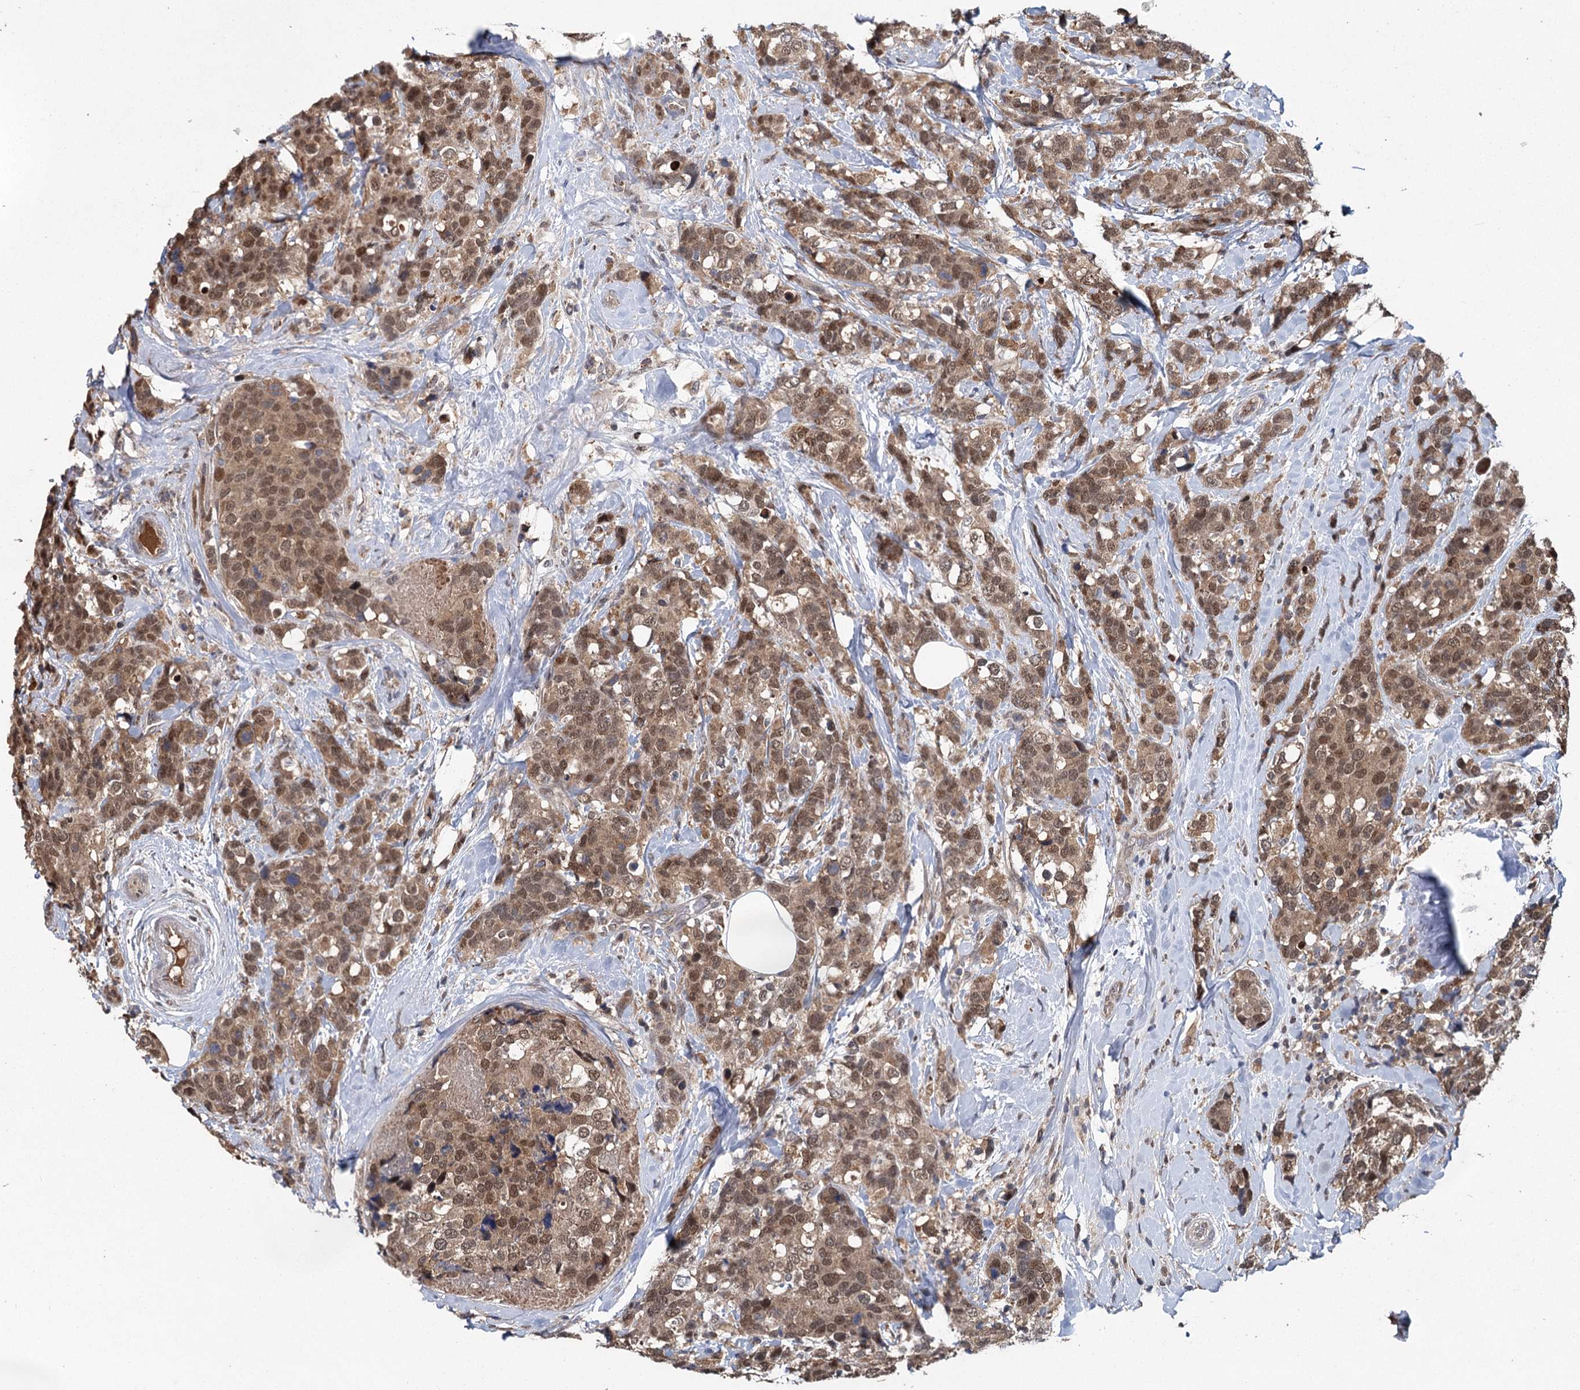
{"staining": {"intensity": "moderate", "quantity": ">75%", "location": "cytoplasmic/membranous,nuclear"}, "tissue": "breast cancer", "cell_type": "Tumor cells", "image_type": "cancer", "snomed": [{"axis": "morphology", "description": "Lobular carcinoma"}, {"axis": "topography", "description": "Breast"}], "caption": "A micrograph of human breast cancer stained for a protein demonstrates moderate cytoplasmic/membranous and nuclear brown staining in tumor cells.", "gene": "MYG1", "patient": {"sex": "female", "age": 59}}